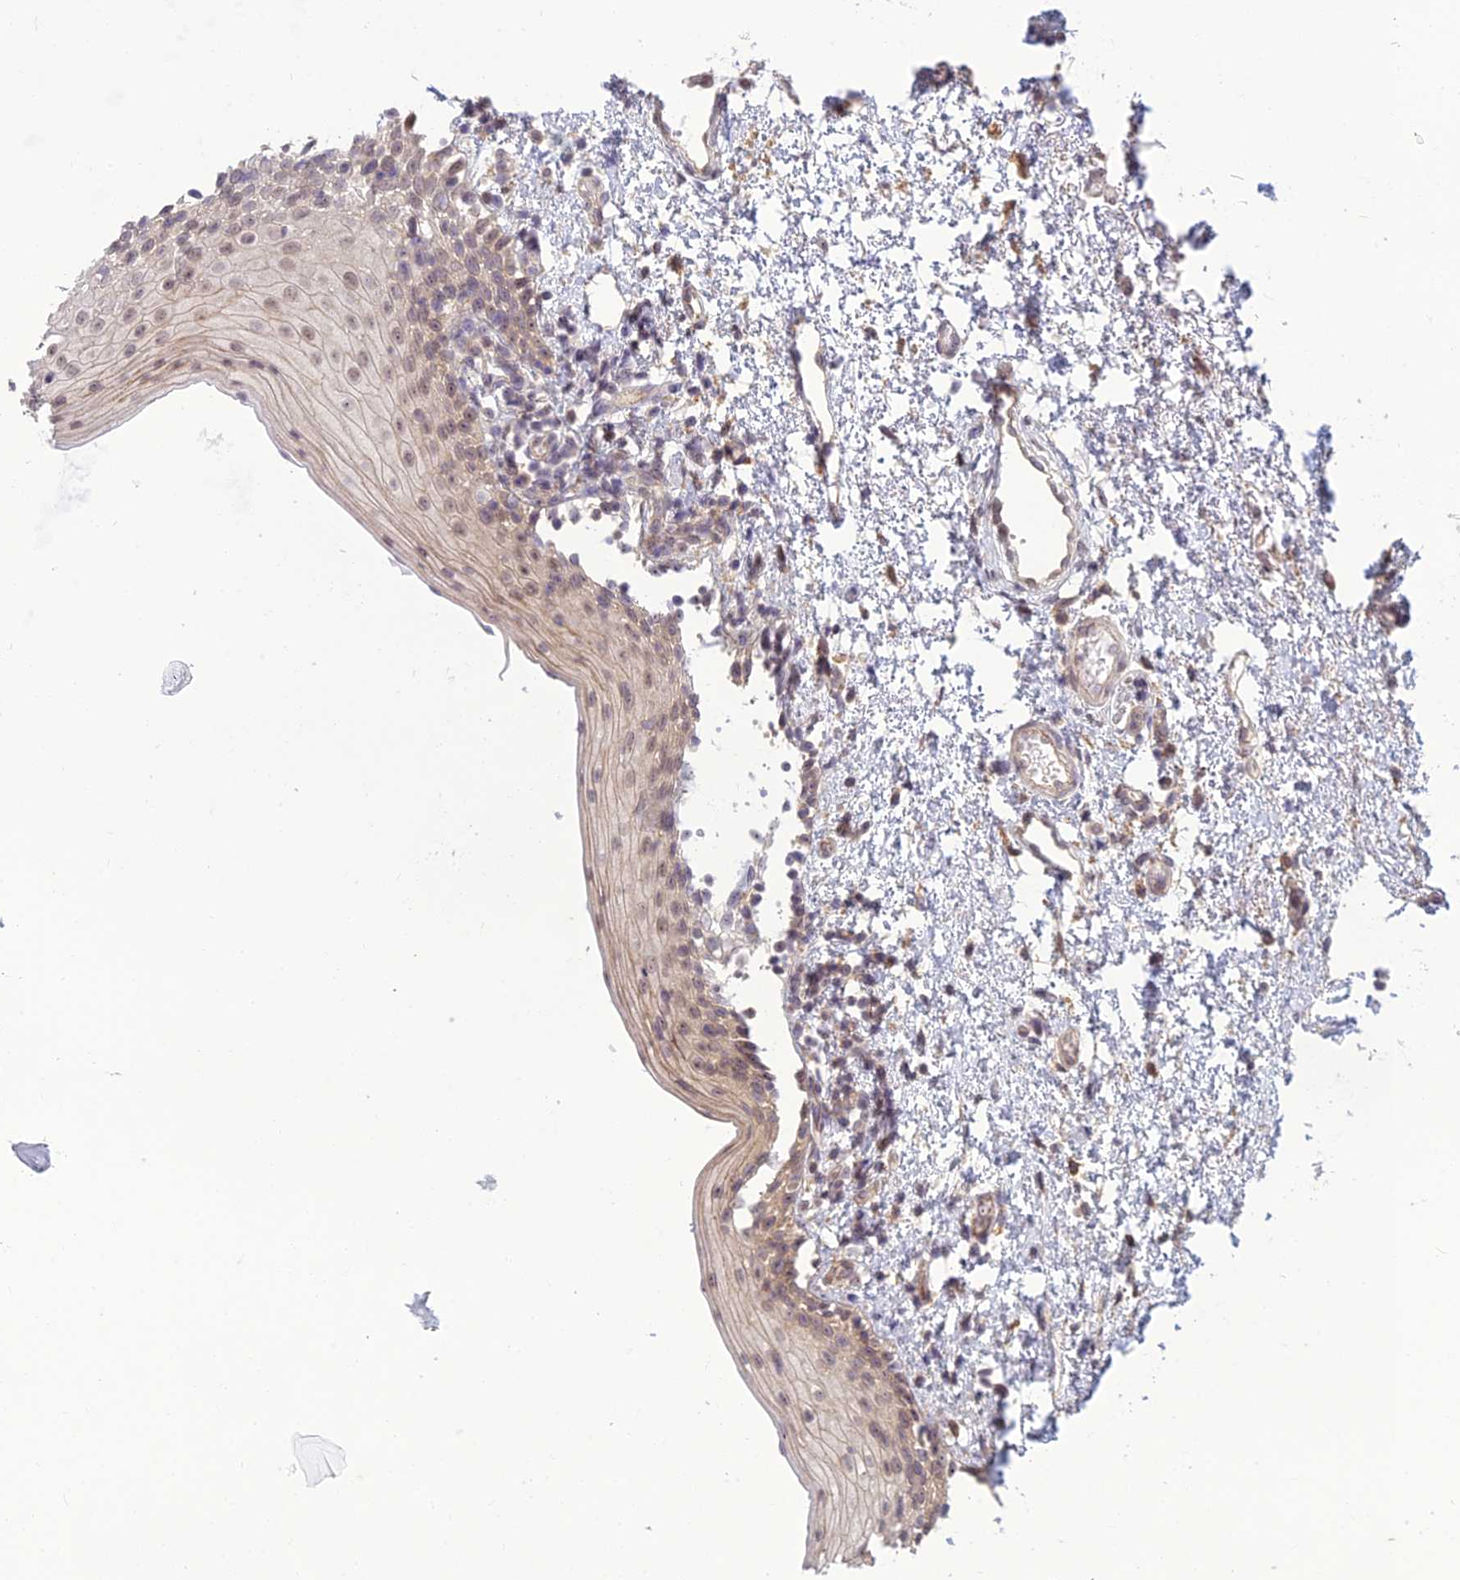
{"staining": {"intensity": "weak", "quantity": "25%-75%", "location": "nuclear"}, "tissue": "oral mucosa", "cell_type": "Squamous epithelial cells", "image_type": "normal", "snomed": [{"axis": "morphology", "description": "Normal tissue, NOS"}, {"axis": "topography", "description": "Oral tissue"}], "caption": "This photomicrograph shows IHC staining of benign human oral mucosa, with low weak nuclear staining in about 25%-75% of squamous epithelial cells.", "gene": "DTX2", "patient": {"sex": "female", "age": 13}}